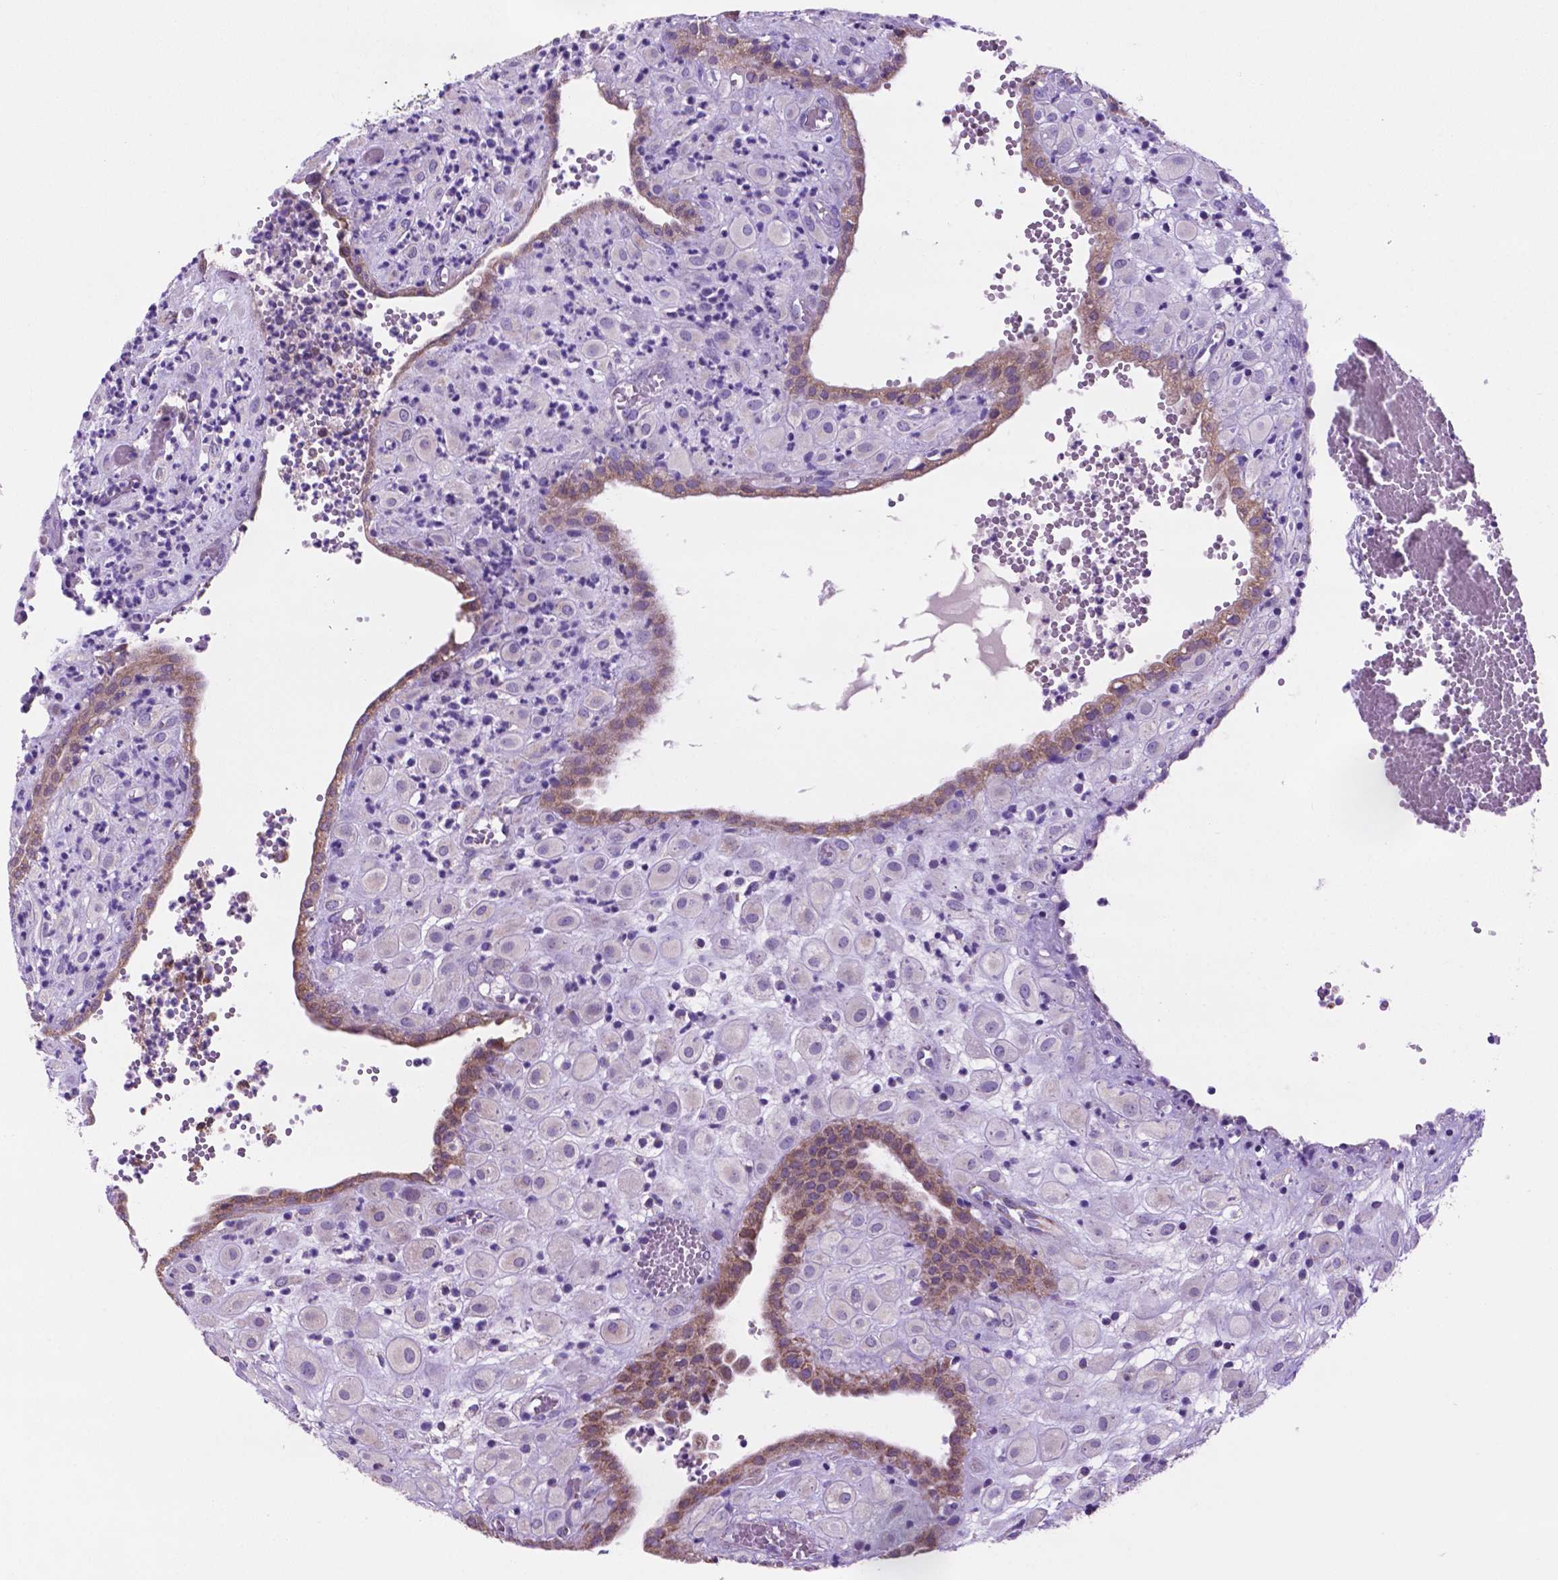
{"staining": {"intensity": "negative", "quantity": "none", "location": "none"}, "tissue": "placenta", "cell_type": "Decidual cells", "image_type": "normal", "snomed": [{"axis": "morphology", "description": "Normal tissue, NOS"}, {"axis": "topography", "description": "Placenta"}], "caption": "This is an immunohistochemistry (IHC) micrograph of unremarkable human placenta. There is no staining in decidual cells.", "gene": "TMEM121B", "patient": {"sex": "female", "age": 24}}